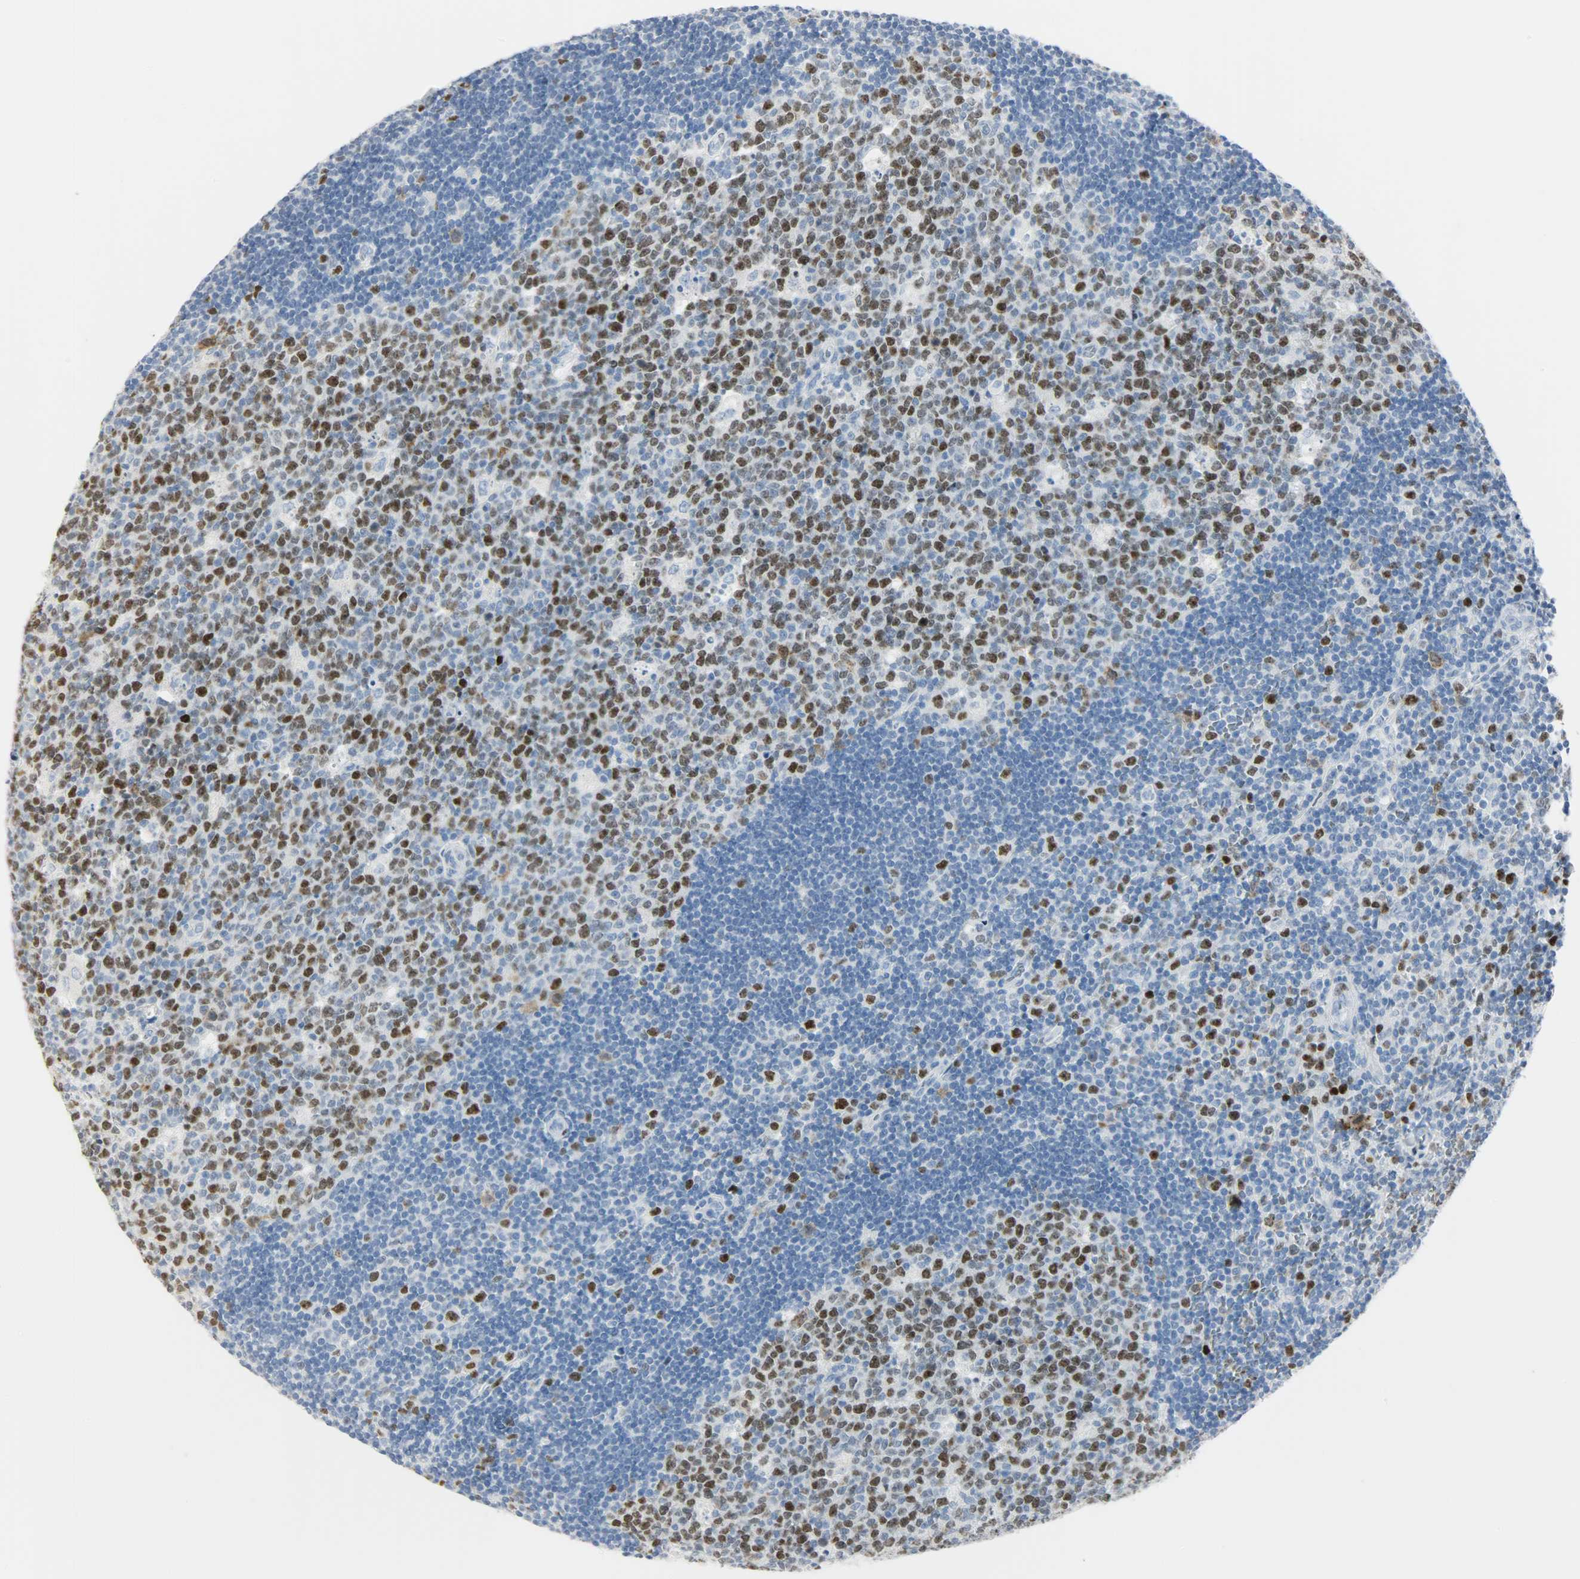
{"staining": {"intensity": "strong", "quantity": "25%-75%", "location": "nuclear"}, "tissue": "lymph node", "cell_type": "Germinal center cells", "image_type": "normal", "snomed": [{"axis": "morphology", "description": "Normal tissue, NOS"}, {"axis": "topography", "description": "Lymph node"}, {"axis": "topography", "description": "Salivary gland"}], "caption": "Germinal center cells show high levels of strong nuclear positivity in approximately 25%-75% of cells in unremarkable human lymph node. The protein is shown in brown color, while the nuclei are stained blue.", "gene": "HELLS", "patient": {"sex": "male", "age": 8}}